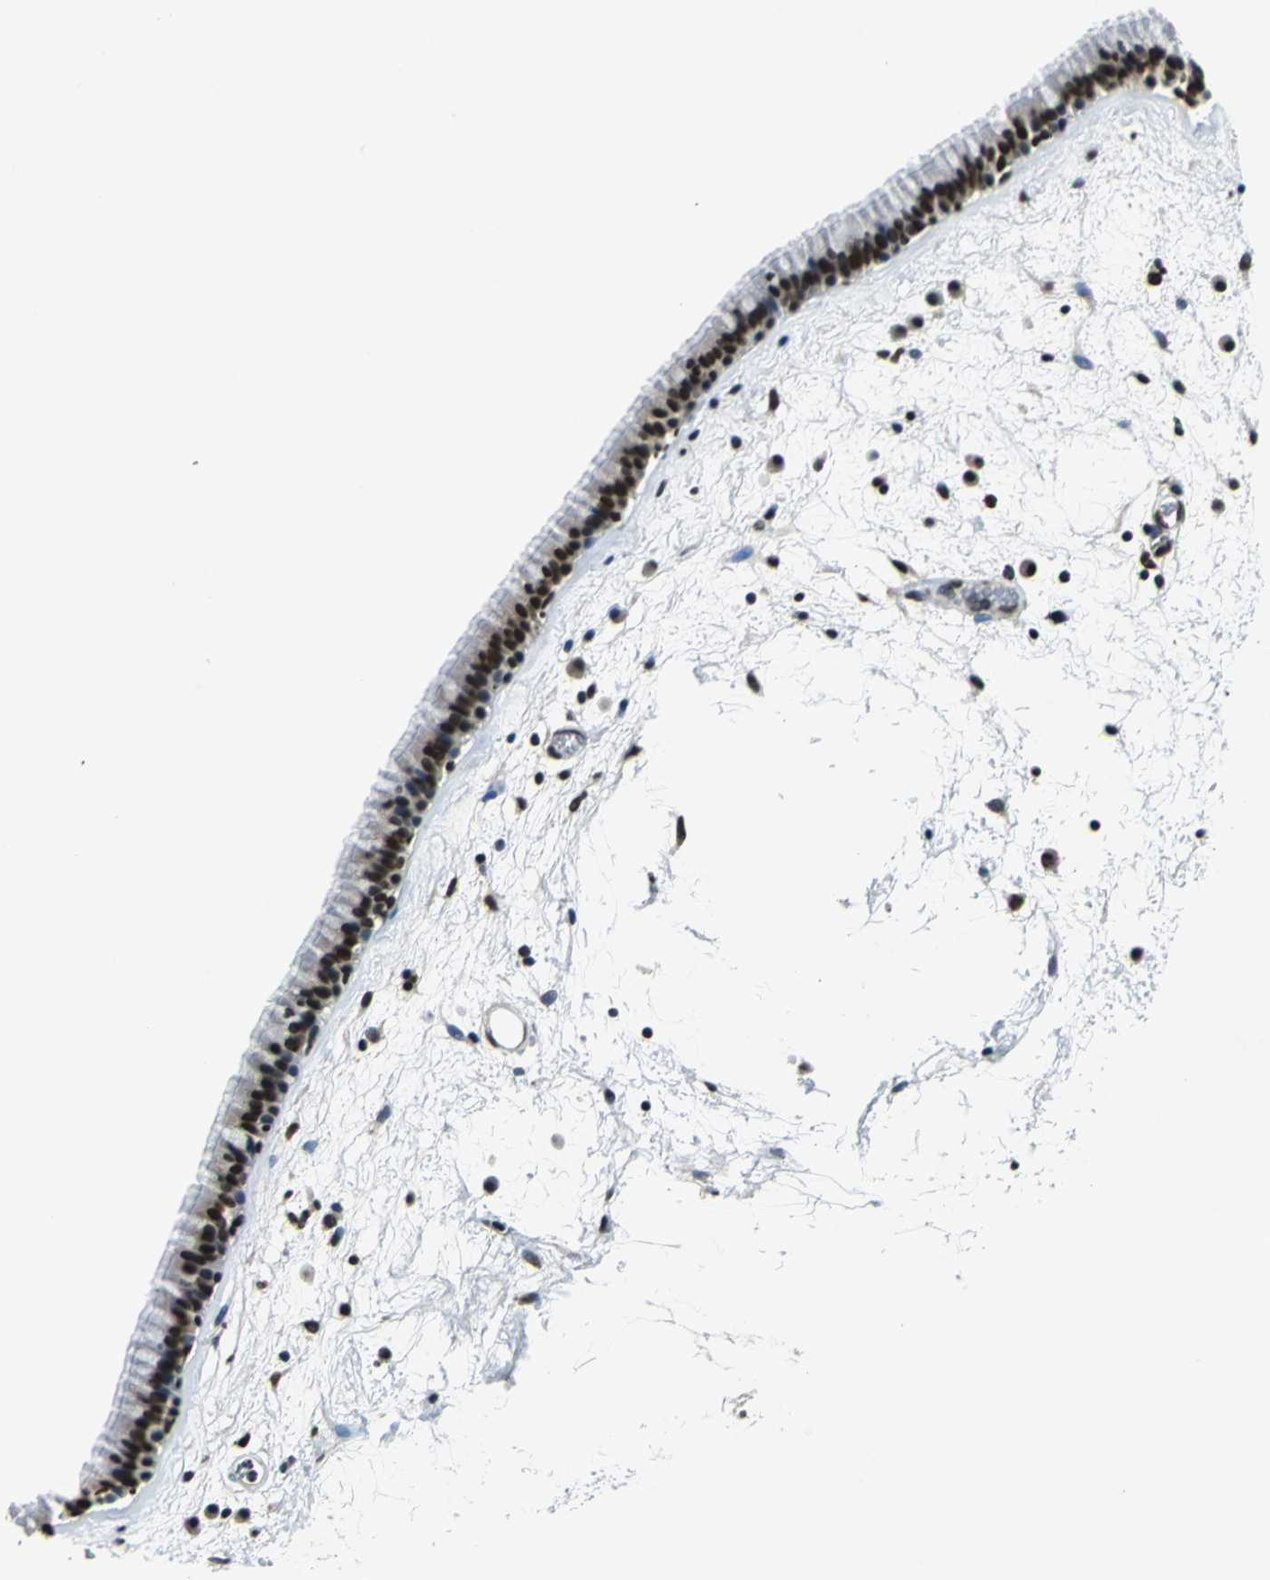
{"staining": {"intensity": "strong", "quantity": ">75%", "location": "nuclear"}, "tissue": "nasopharynx", "cell_type": "Respiratory epithelial cells", "image_type": "normal", "snomed": [{"axis": "morphology", "description": "Normal tissue, NOS"}, {"axis": "morphology", "description": "Inflammation, NOS"}, {"axis": "topography", "description": "Nasopharynx"}], "caption": "This micrograph shows immunohistochemistry (IHC) staining of benign nasopharynx, with high strong nuclear expression in about >75% of respiratory epithelial cells.", "gene": "RBM14", "patient": {"sex": "male", "age": 48}}